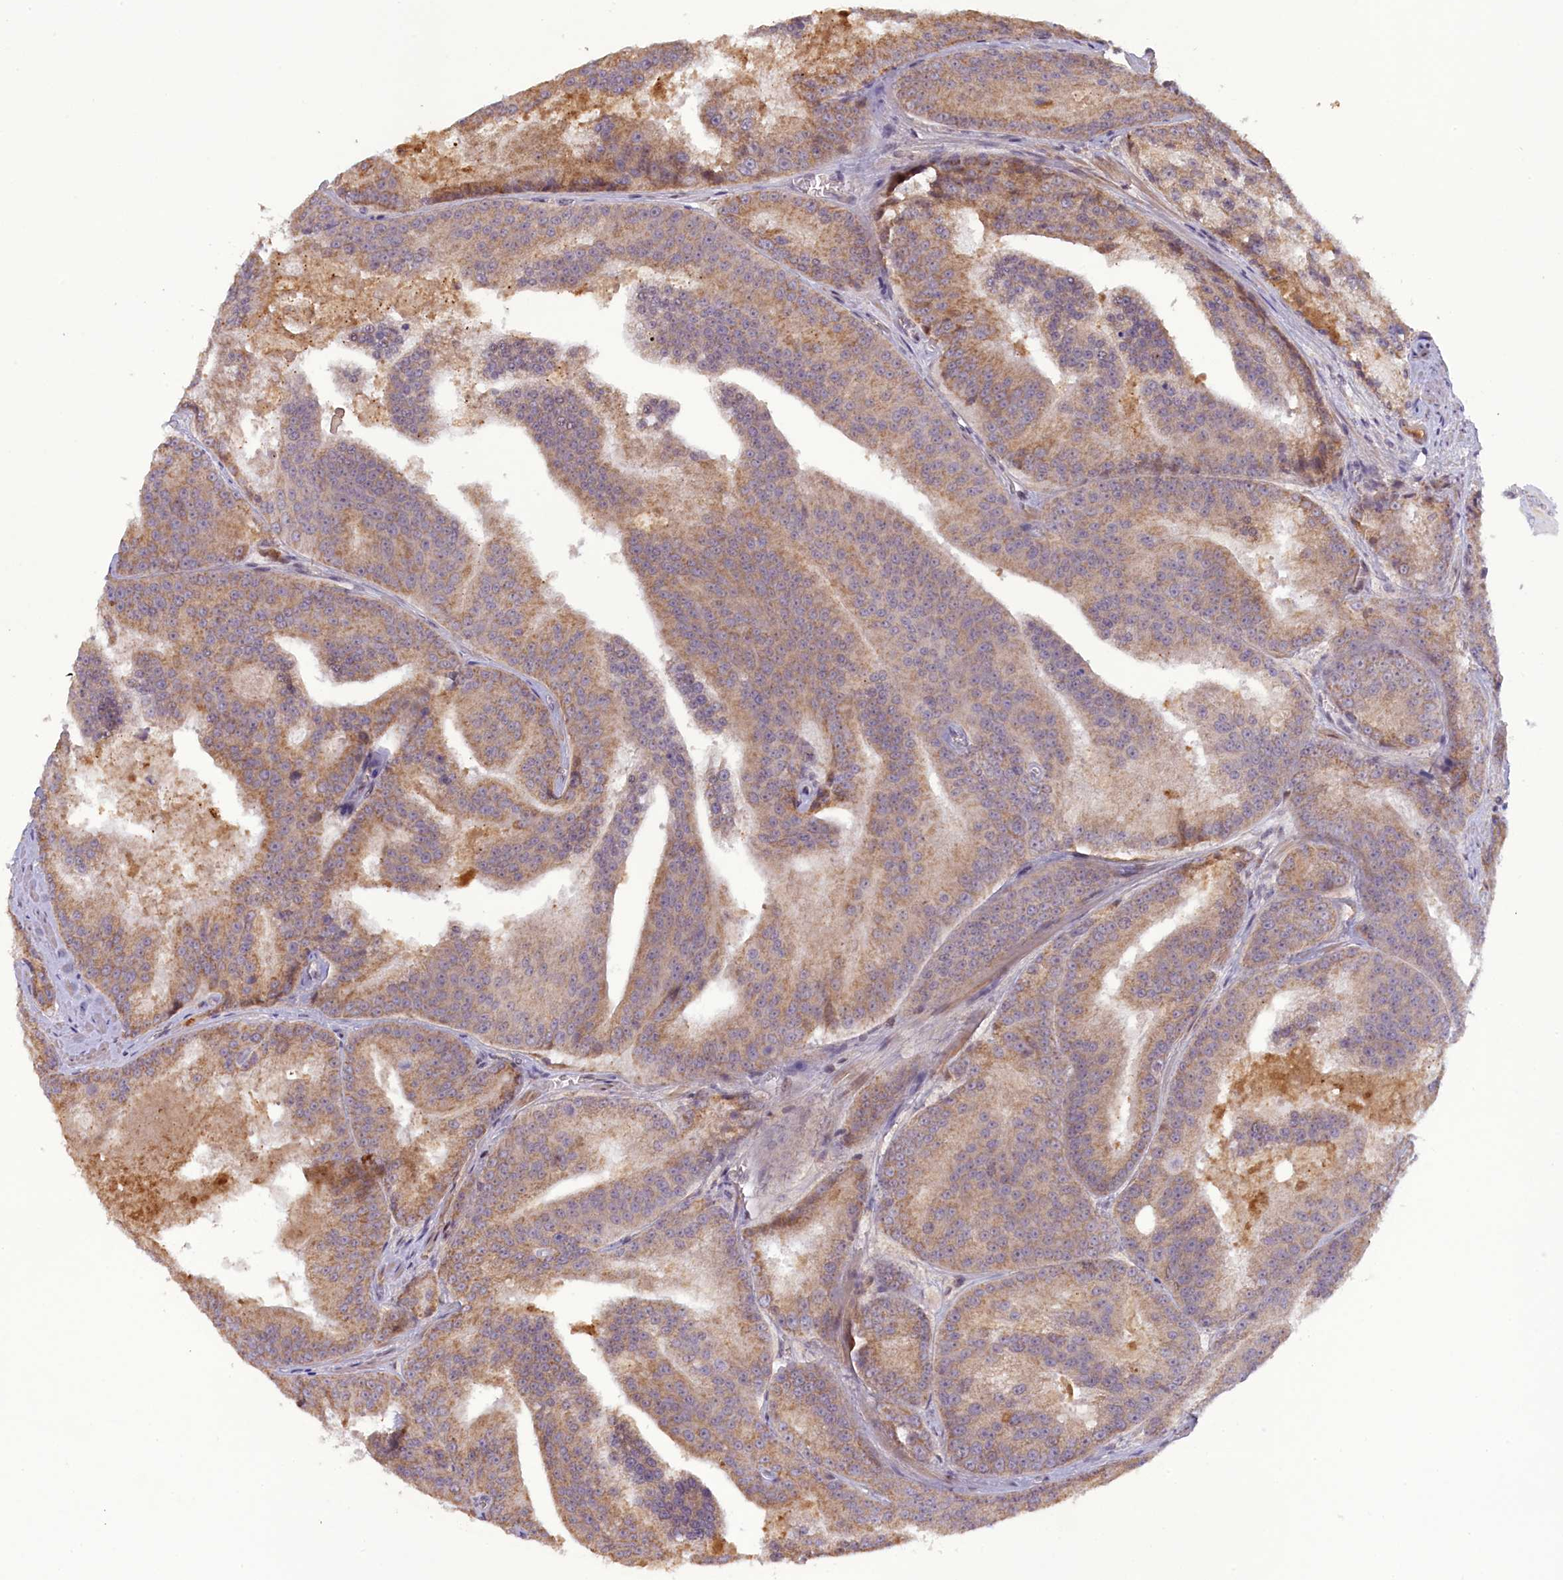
{"staining": {"intensity": "moderate", "quantity": ">75%", "location": "cytoplasmic/membranous"}, "tissue": "prostate cancer", "cell_type": "Tumor cells", "image_type": "cancer", "snomed": [{"axis": "morphology", "description": "Adenocarcinoma, High grade"}, {"axis": "topography", "description": "Prostate"}], "caption": "The histopathology image displays immunohistochemical staining of prostate adenocarcinoma (high-grade). There is moderate cytoplasmic/membranous staining is present in approximately >75% of tumor cells.", "gene": "RRAD", "patient": {"sex": "male", "age": 61}}